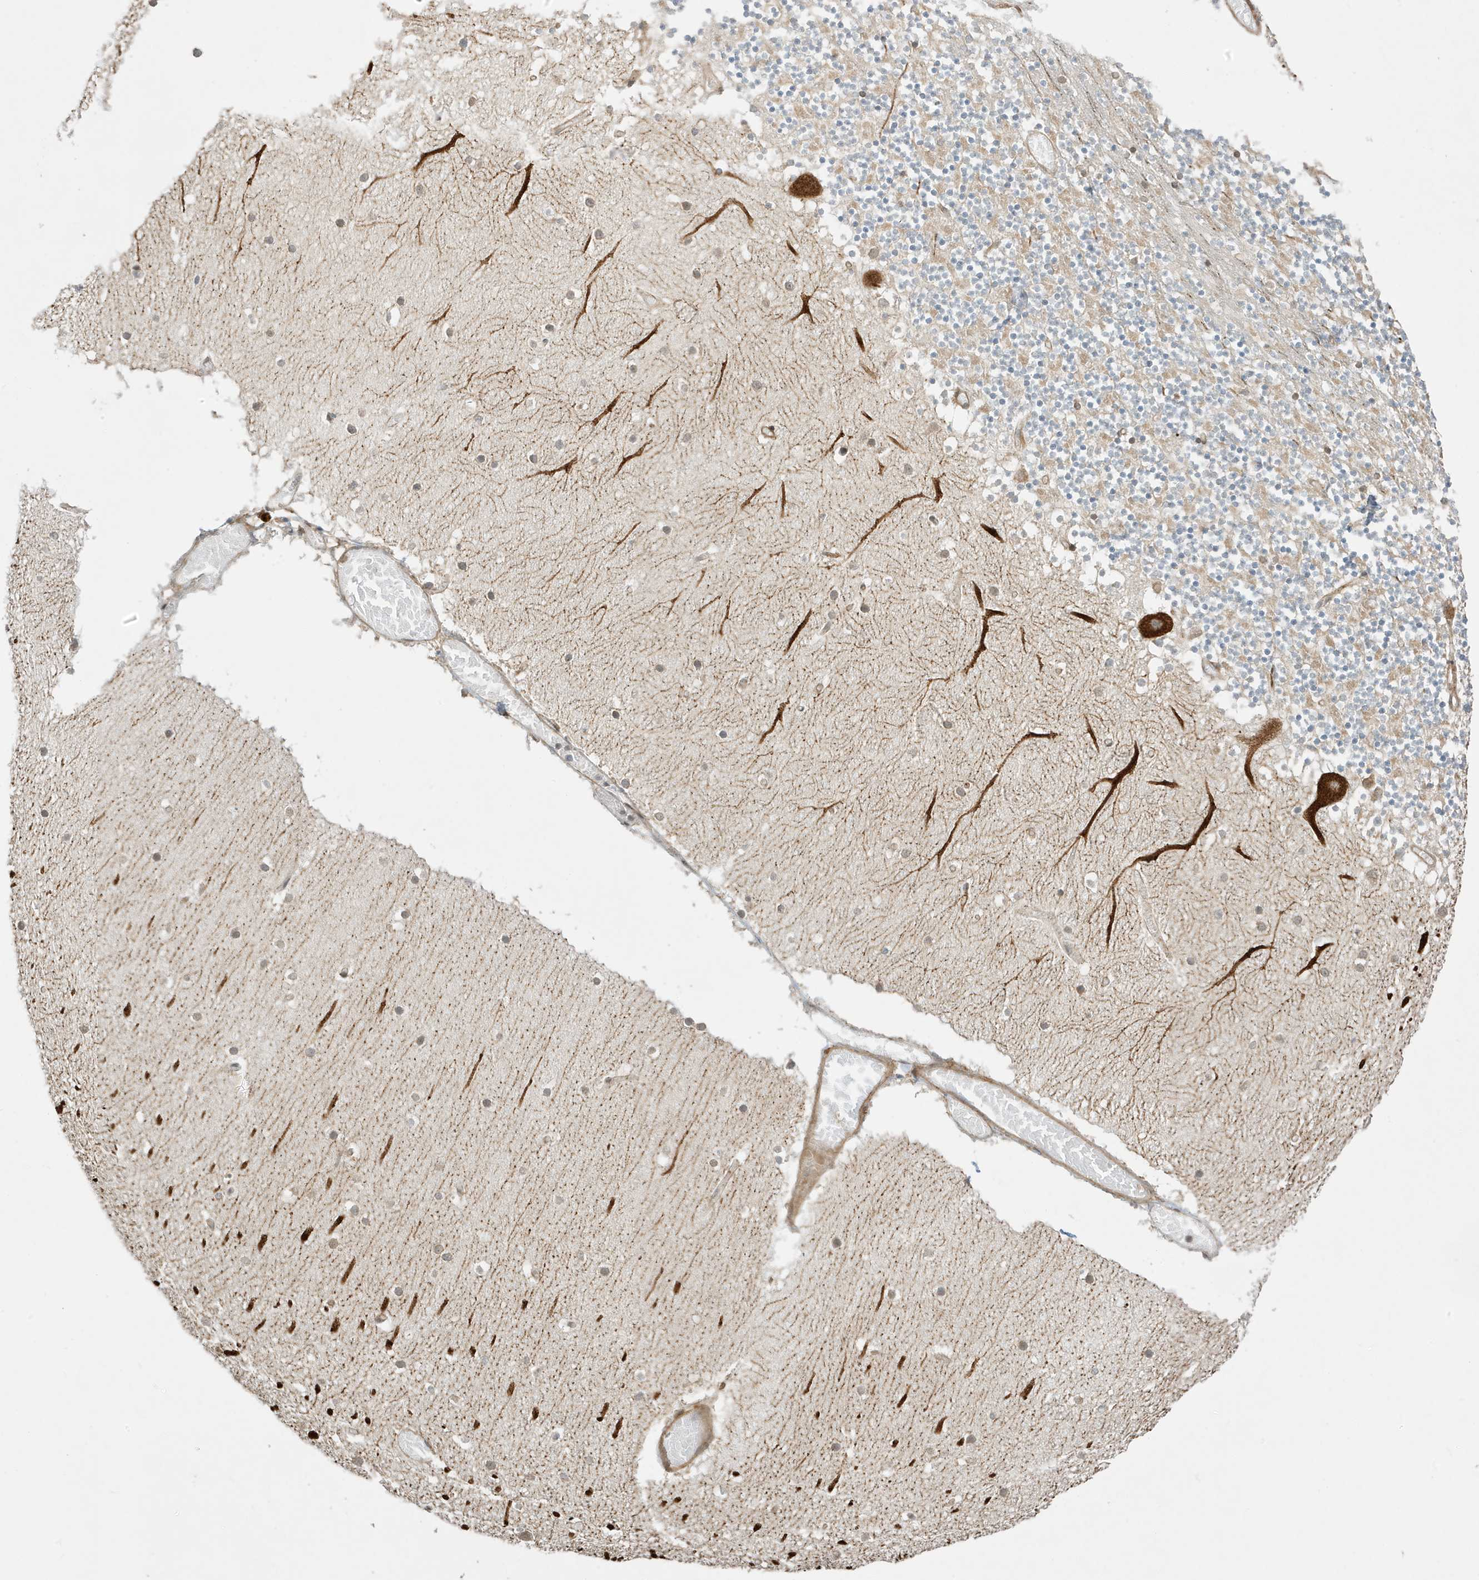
{"staining": {"intensity": "moderate", "quantity": "<25%", "location": "cytoplasmic/membranous"}, "tissue": "cerebellum", "cell_type": "Cells in granular layer", "image_type": "normal", "snomed": [{"axis": "morphology", "description": "Normal tissue, NOS"}, {"axis": "topography", "description": "Cerebellum"}], "caption": "Immunohistochemical staining of benign human cerebellum displays low levels of moderate cytoplasmic/membranous staining in approximately <25% of cells in granular layer.", "gene": "SCARF2", "patient": {"sex": "female", "age": 28}}